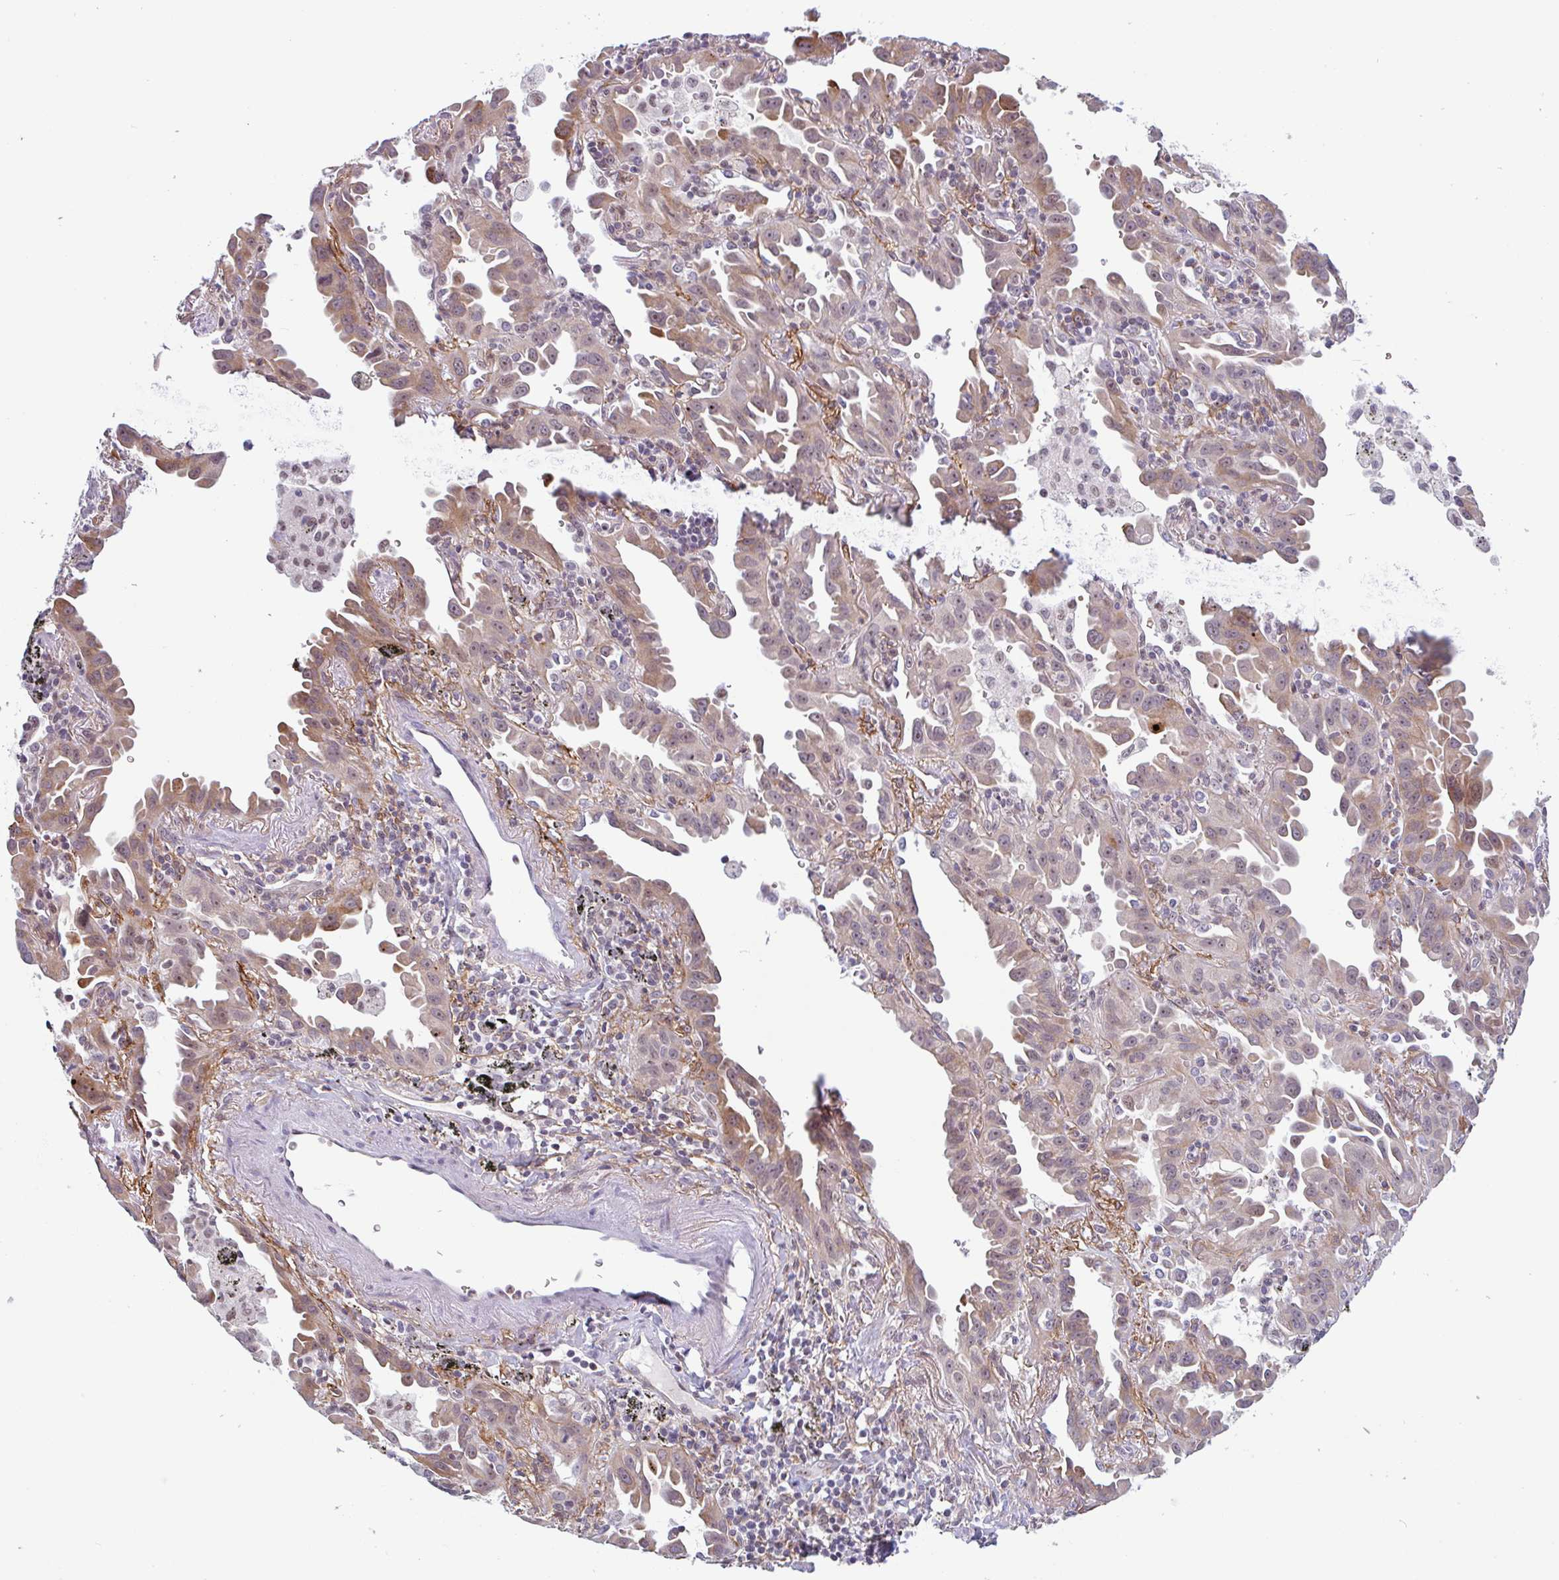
{"staining": {"intensity": "weak", "quantity": "25%-75%", "location": "cytoplasmic/membranous"}, "tissue": "lung cancer", "cell_type": "Tumor cells", "image_type": "cancer", "snomed": [{"axis": "morphology", "description": "Adenocarcinoma, NOS"}, {"axis": "topography", "description": "Lung"}], "caption": "High-magnification brightfield microscopy of lung cancer (adenocarcinoma) stained with DAB (3,3'-diaminobenzidine) (brown) and counterstained with hematoxylin (blue). tumor cells exhibit weak cytoplasmic/membranous staining is appreciated in approximately25%-75% of cells.", "gene": "TMEM119", "patient": {"sex": "male", "age": 68}}